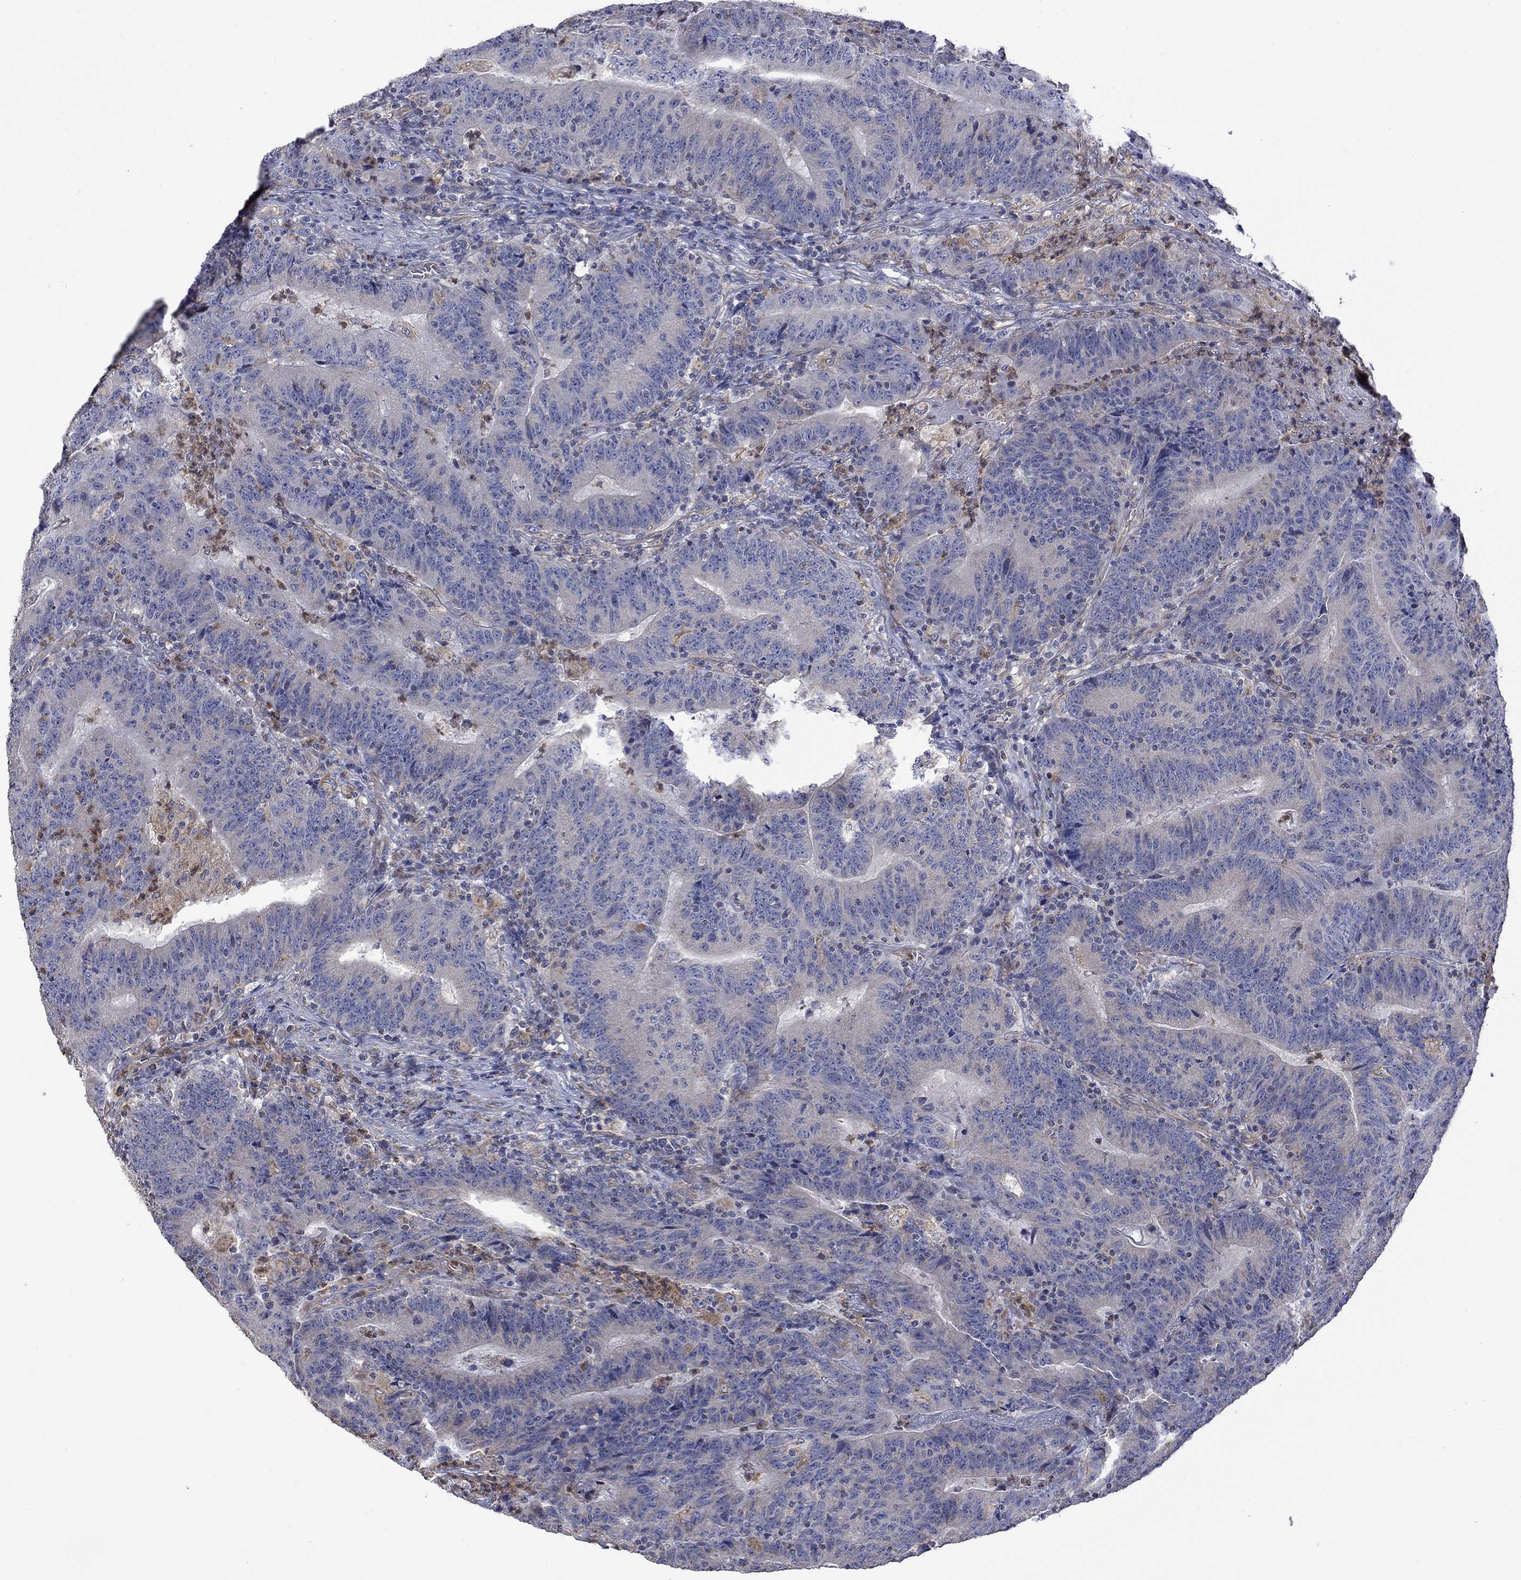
{"staining": {"intensity": "negative", "quantity": "none", "location": "none"}, "tissue": "colorectal cancer", "cell_type": "Tumor cells", "image_type": "cancer", "snomed": [{"axis": "morphology", "description": "Adenocarcinoma, NOS"}, {"axis": "topography", "description": "Colon"}], "caption": "This image is of colorectal cancer stained with immunohistochemistry to label a protein in brown with the nuclei are counter-stained blue. There is no staining in tumor cells.", "gene": "CAMKK2", "patient": {"sex": "female", "age": 75}}